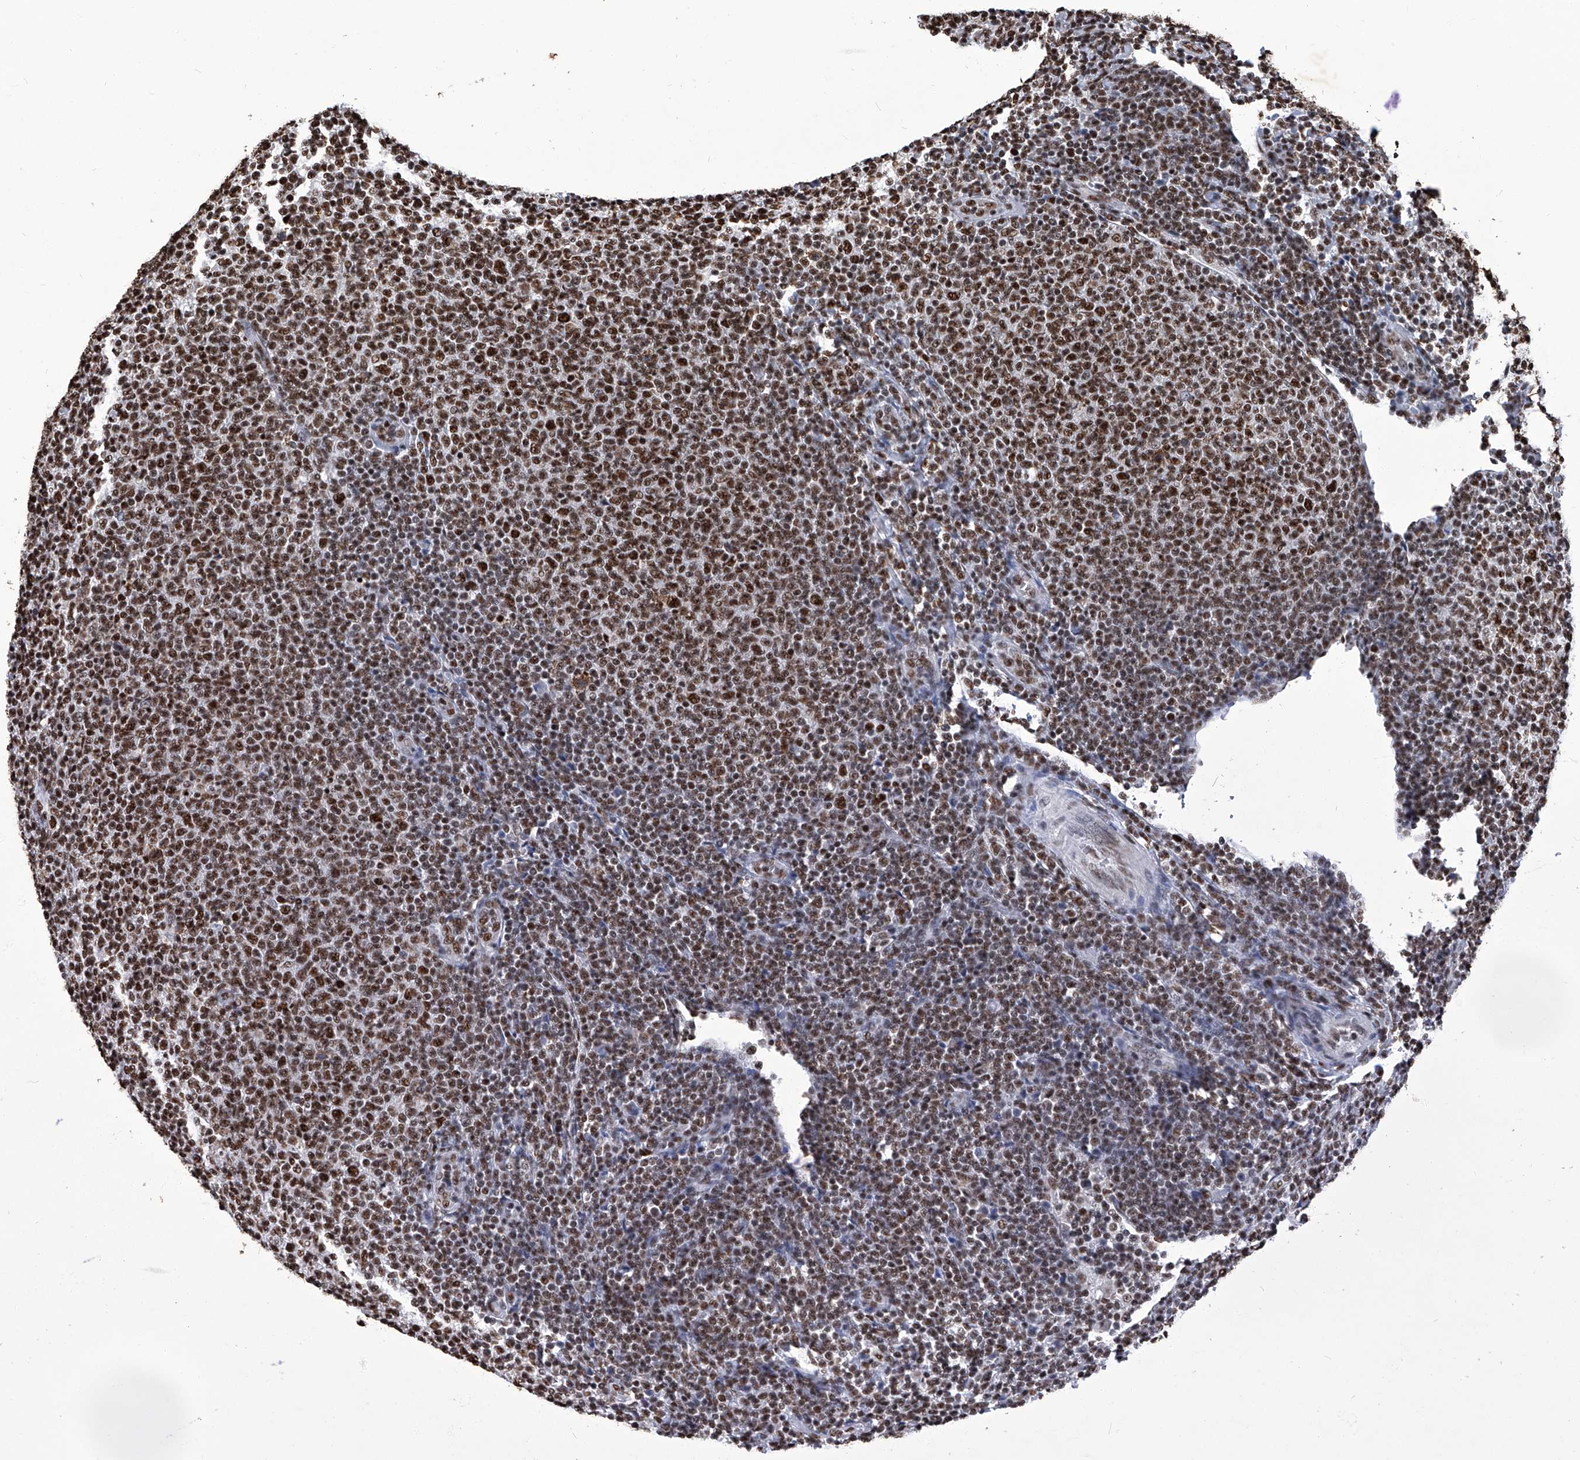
{"staining": {"intensity": "moderate", "quantity": ">75%", "location": "nuclear"}, "tissue": "lymphoma", "cell_type": "Tumor cells", "image_type": "cancer", "snomed": [{"axis": "morphology", "description": "Malignant lymphoma, non-Hodgkin's type, Low grade"}, {"axis": "topography", "description": "Lymph node"}], "caption": "Tumor cells demonstrate moderate nuclear expression in about >75% of cells in malignant lymphoma, non-Hodgkin's type (low-grade).", "gene": "HBP1", "patient": {"sex": "male", "age": 66}}